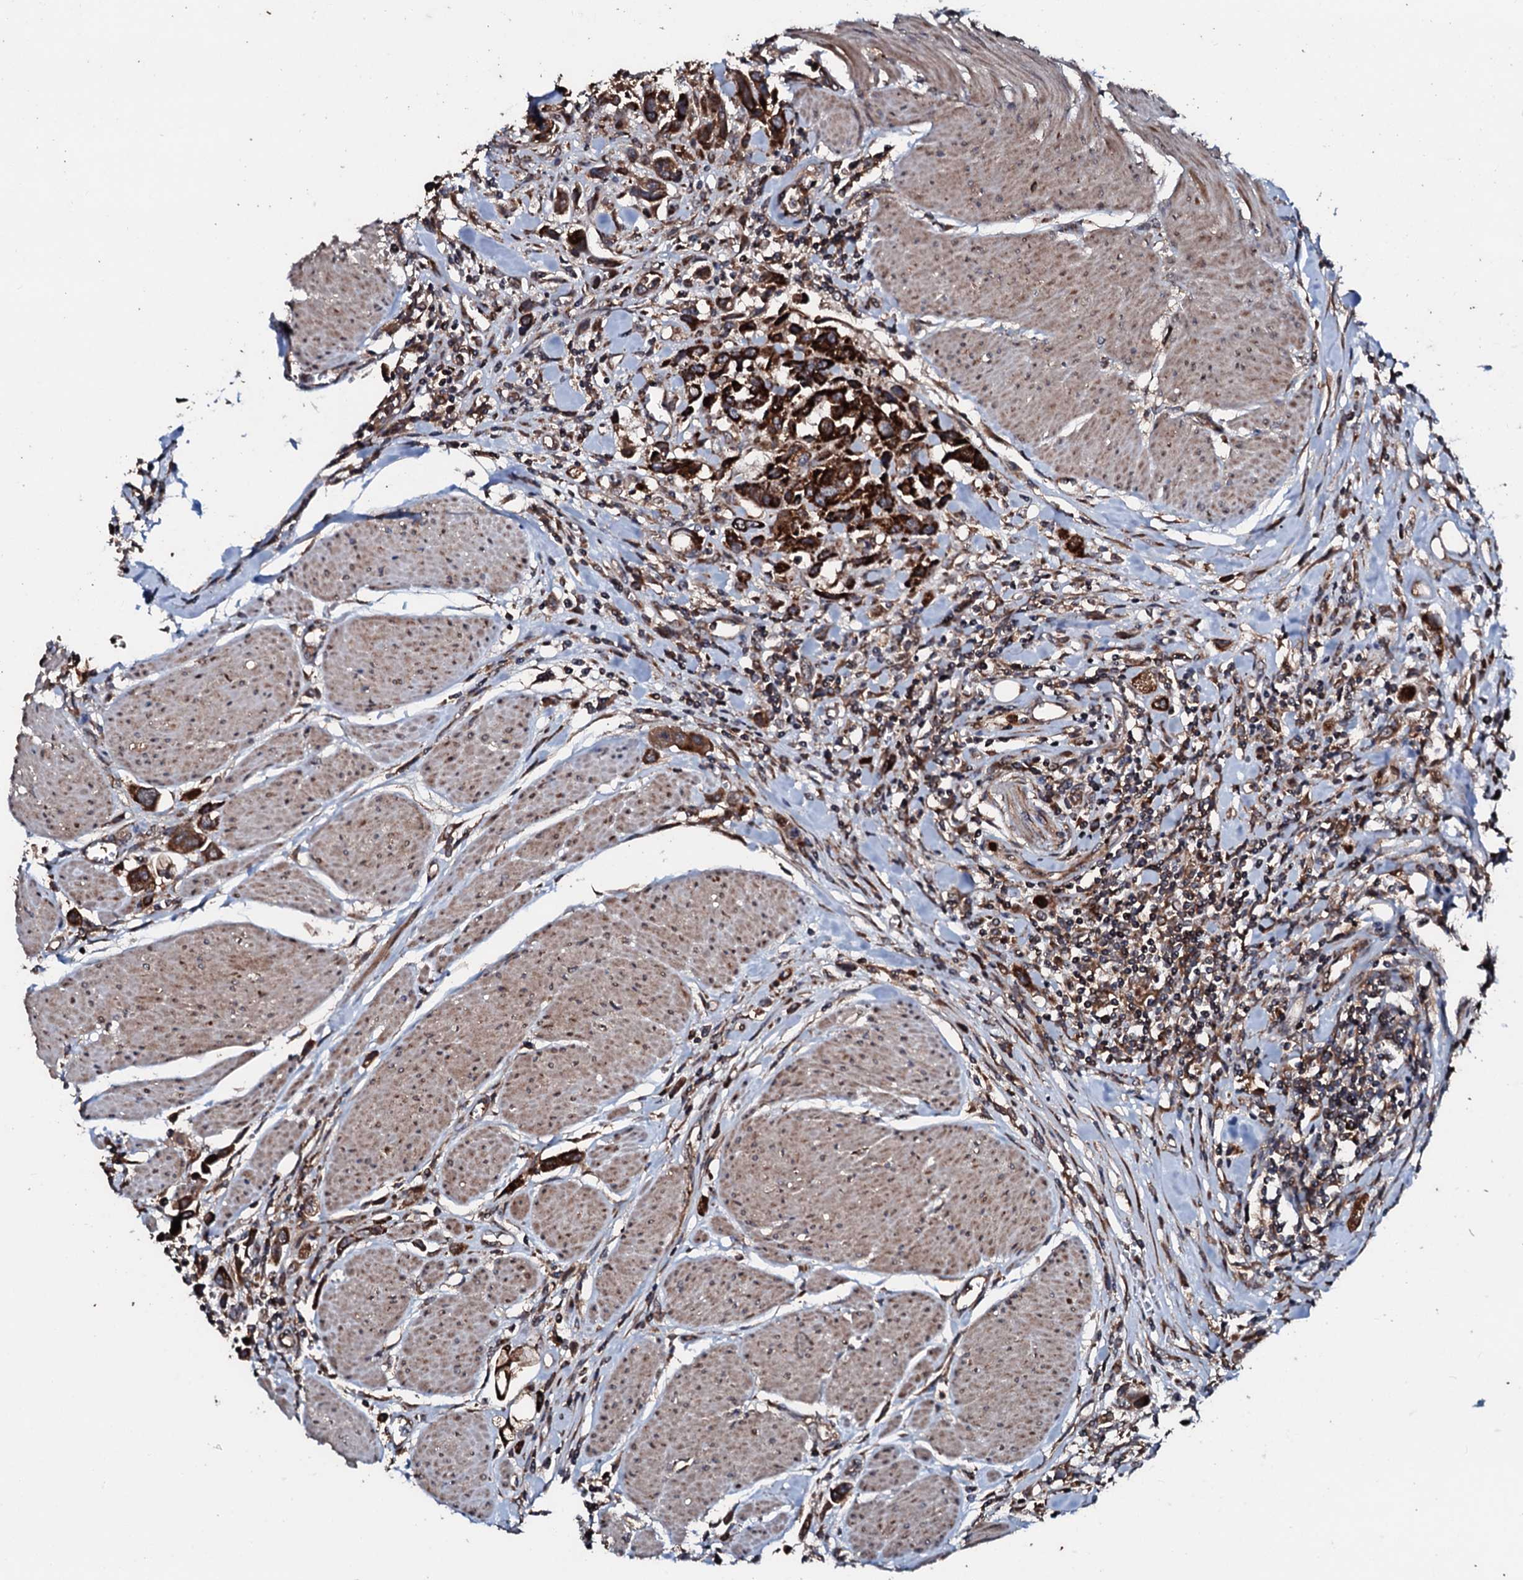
{"staining": {"intensity": "strong", "quantity": ">75%", "location": "cytoplasmic/membranous"}, "tissue": "urothelial cancer", "cell_type": "Tumor cells", "image_type": "cancer", "snomed": [{"axis": "morphology", "description": "Urothelial carcinoma, High grade"}, {"axis": "topography", "description": "Urinary bladder"}], "caption": "Protein analysis of high-grade urothelial carcinoma tissue exhibits strong cytoplasmic/membranous expression in about >75% of tumor cells.", "gene": "SDHAF2", "patient": {"sex": "male", "age": 50}}